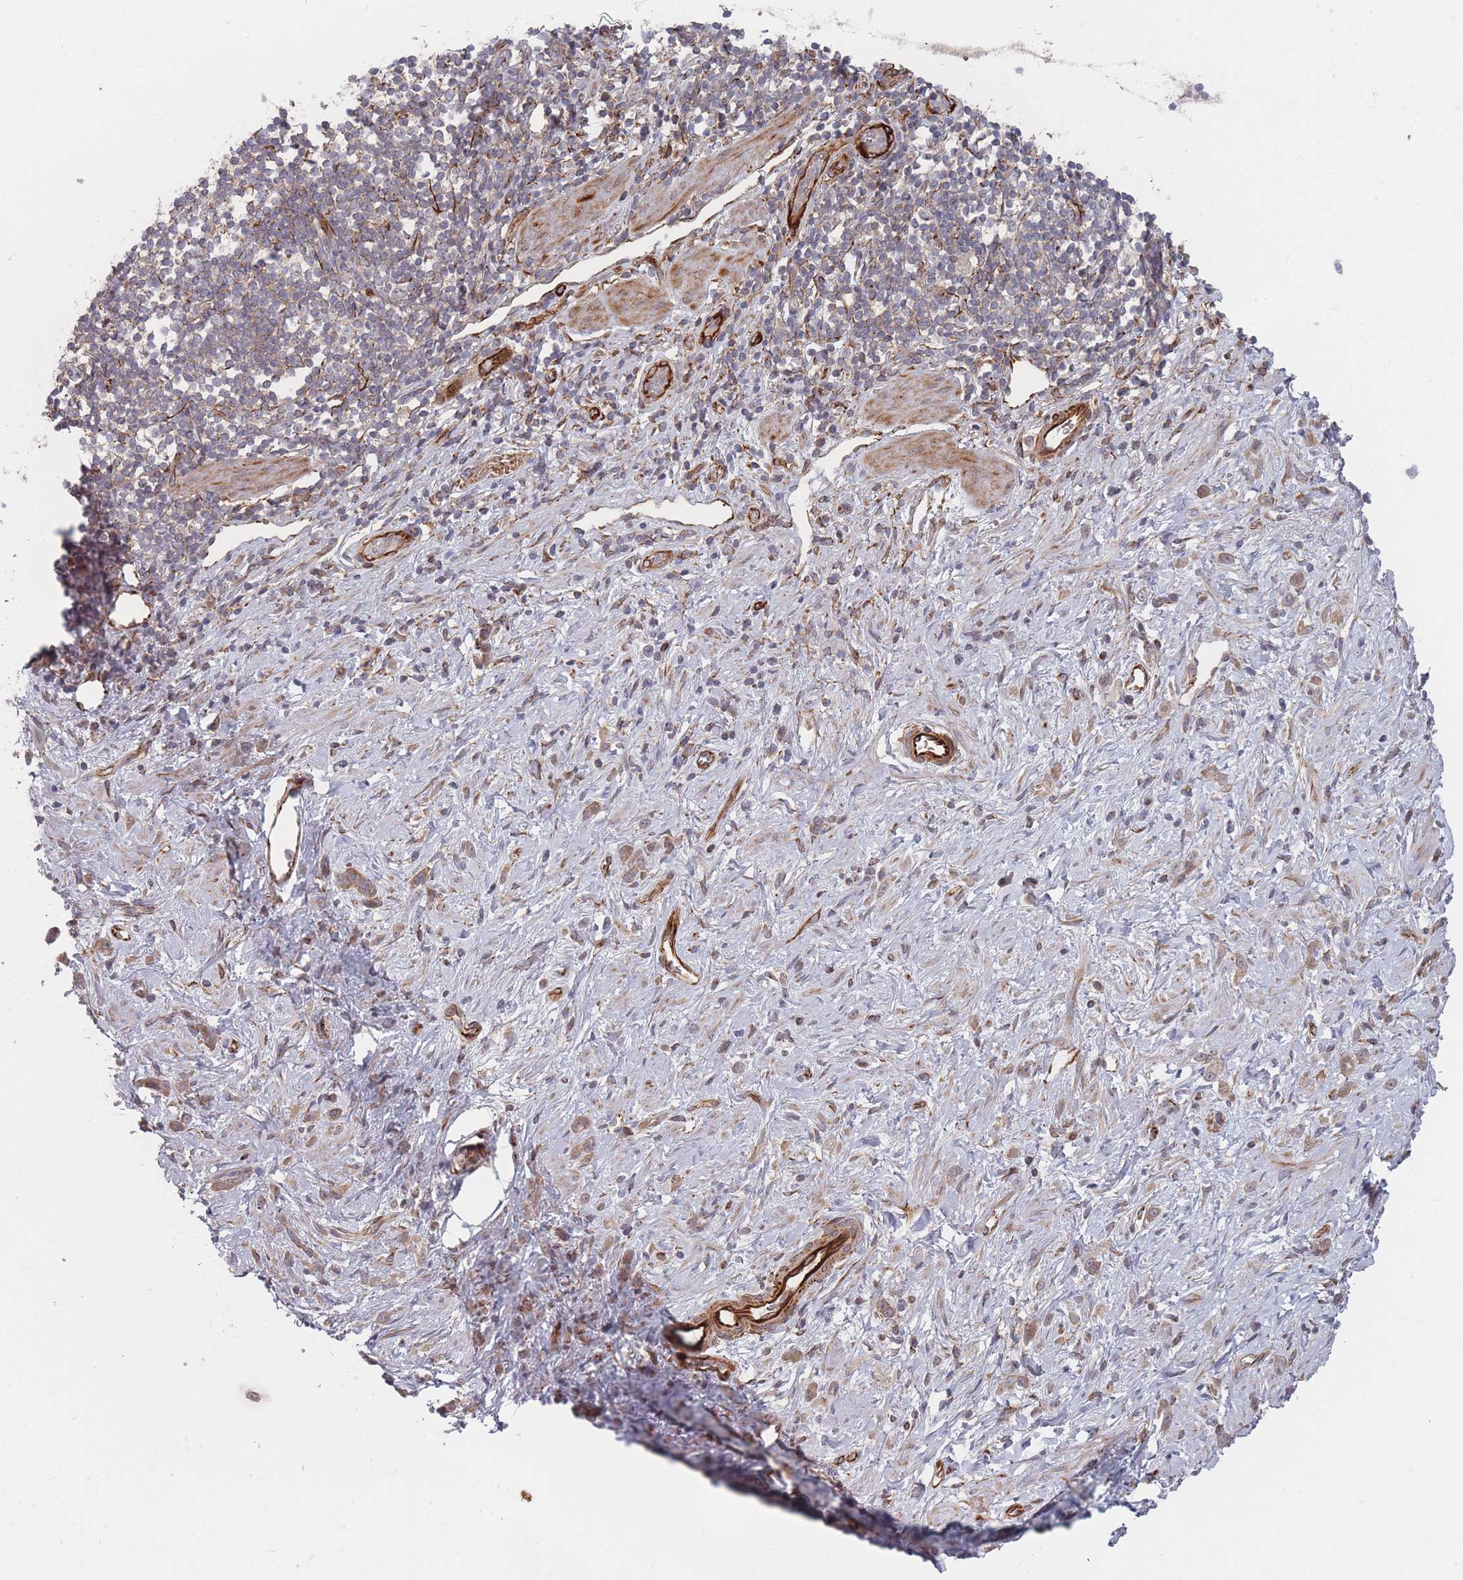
{"staining": {"intensity": "negative", "quantity": "none", "location": "none"}, "tissue": "stomach cancer", "cell_type": "Tumor cells", "image_type": "cancer", "snomed": [{"axis": "morphology", "description": "Adenocarcinoma, NOS"}, {"axis": "topography", "description": "Stomach"}], "caption": "Immunohistochemistry histopathology image of stomach cancer stained for a protein (brown), which exhibits no positivity in tumor cells.", "gene": "EEF1AKMT2", "patient": {"sex": "female", "age": 60}}